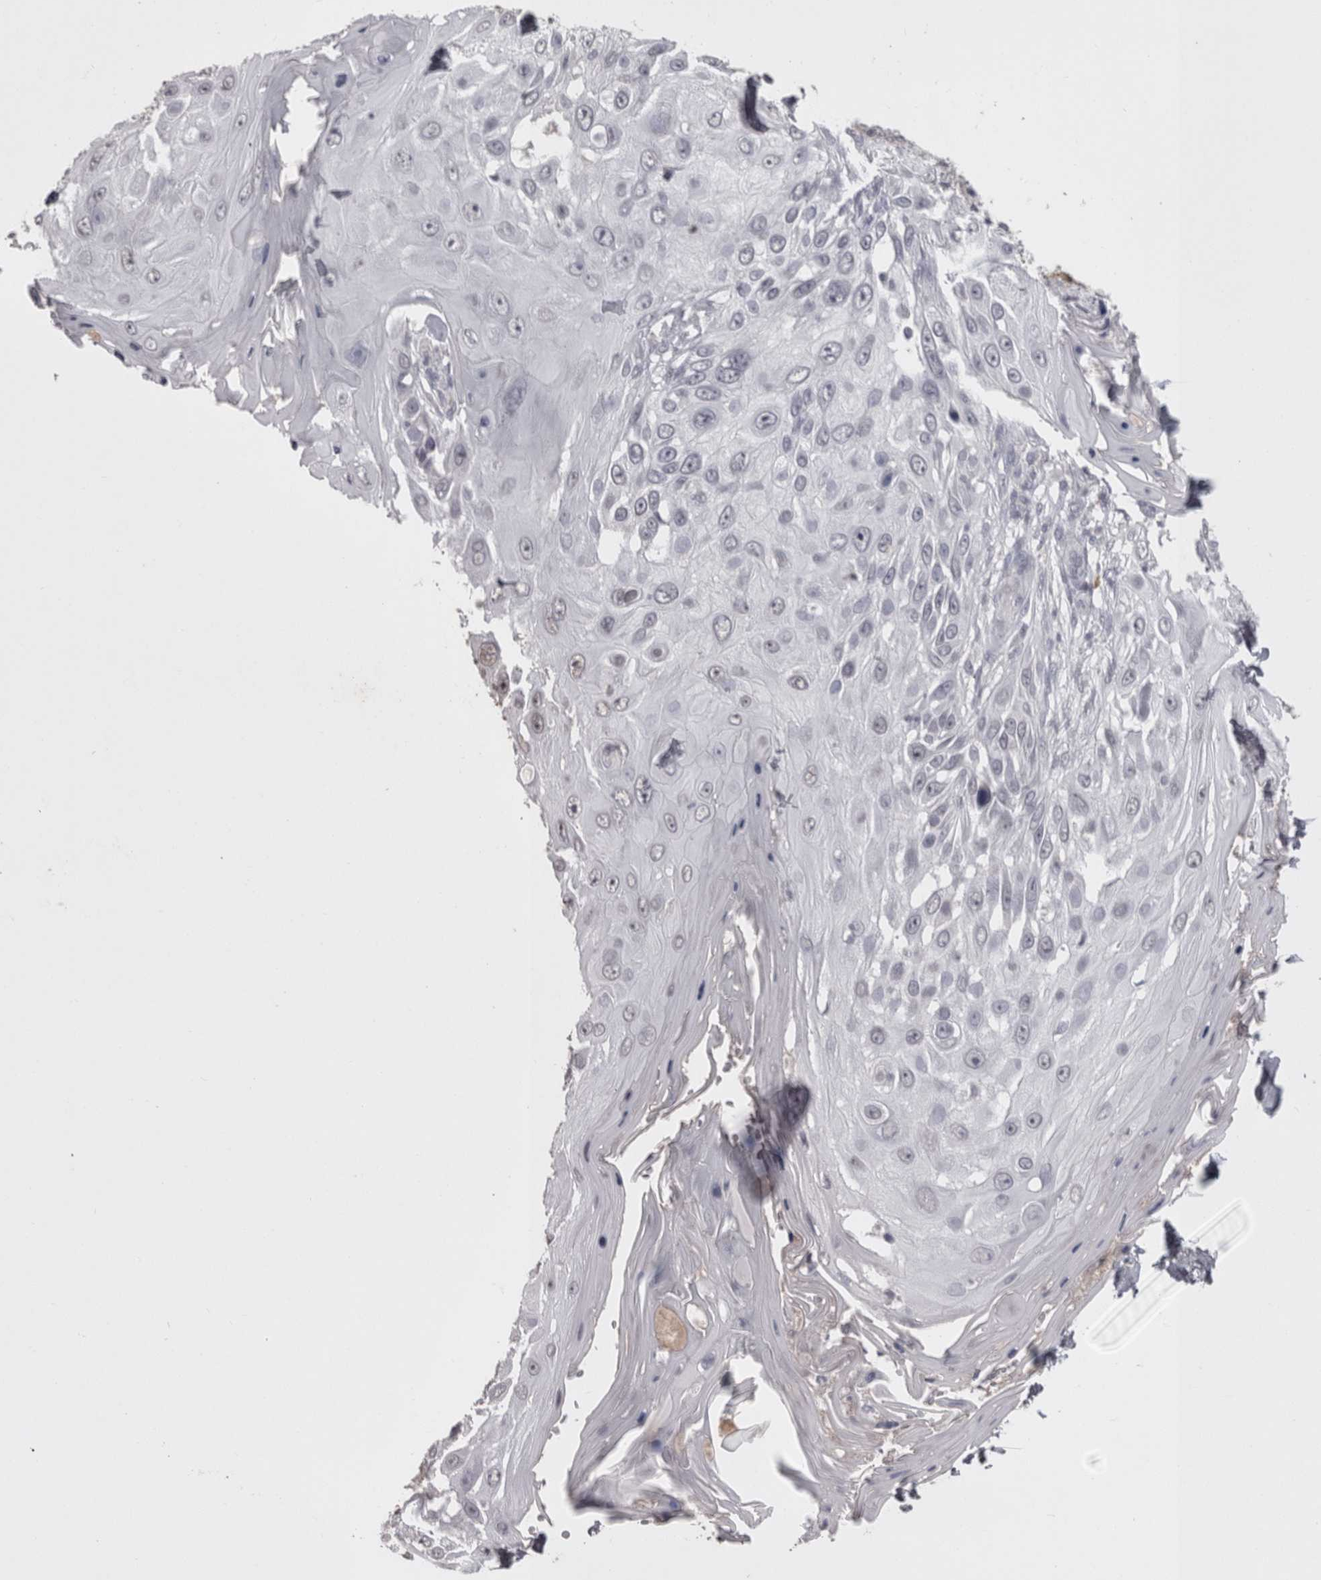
{"staining": {"intensity": "negative", "quantity": "none", "location": "none"}, "tissue": "skin cancer", "cell_type": "Tumor cells", "image_type": "cancer", "snomed": [{"axis": "morphology", "description": "Squamous cell carcinoma, NOS"}, {"axis": "topography", "description": "Skin"}], "caption": "Immunohistochemistry (IHC) photomicrograph of skin squamous cell carcinoma stained for a protein (brown), which reveals no positivity in tumor cells.", "gene": "LAX1", "patient": {"sex": "female", "age": 44}}